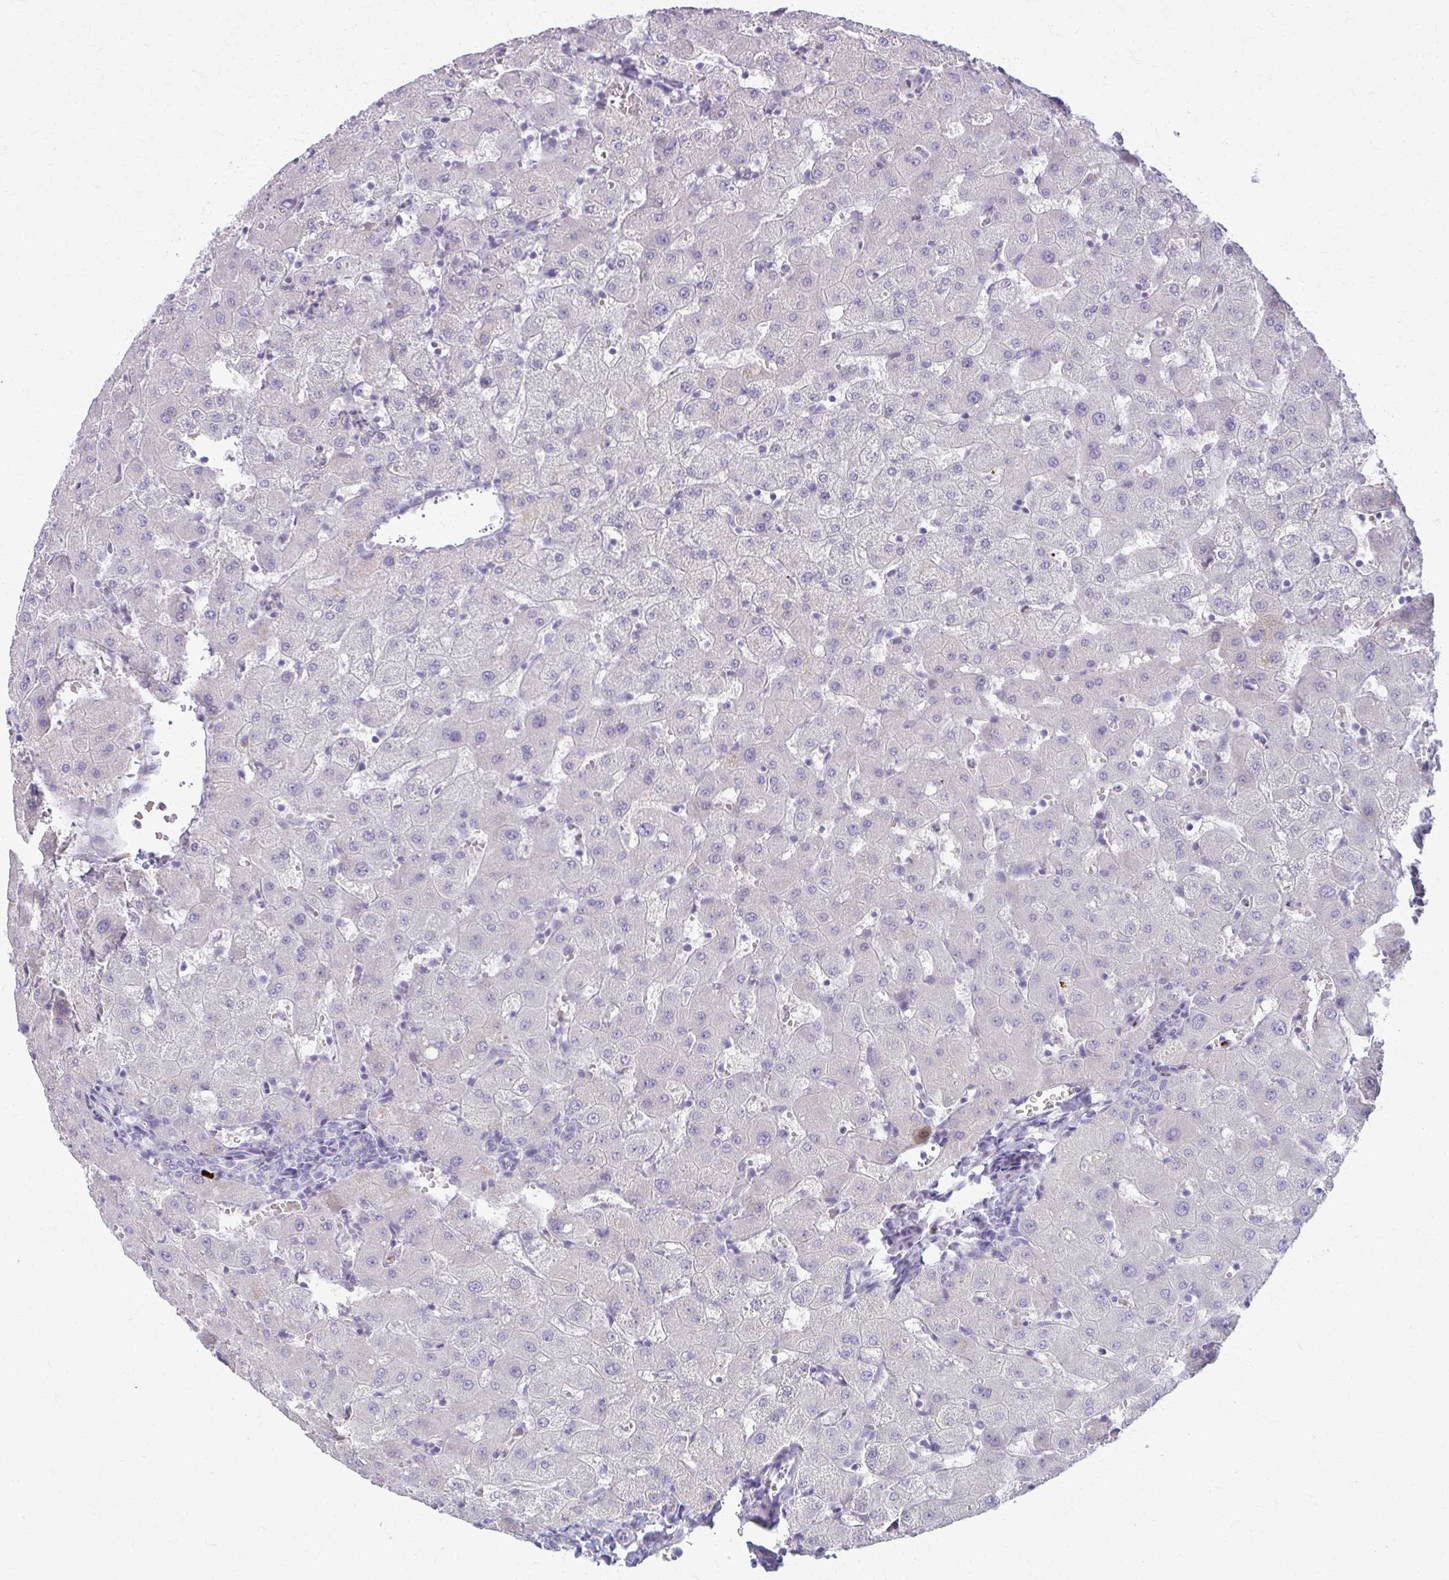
{"staining": {"intensity": "negative", "quantity": "none", "location": "none"}, "tissue": "liver", "cell_type": "Cholangiocytes", "image_type": "normal", "snomed": [{"axis": "morphology", "description": "Normal tissue, NOS"}, {"axis": "topography", "description": "Liver"}], "caption": "A high-resolution photomicrograph shows immunohistochemistry (IHC) staining of benign liver, which exhibits no significant positivity in cholangiocytes.", "gene": "ENSG00000275249", "patient": {"sex": "female", "age": 63}}